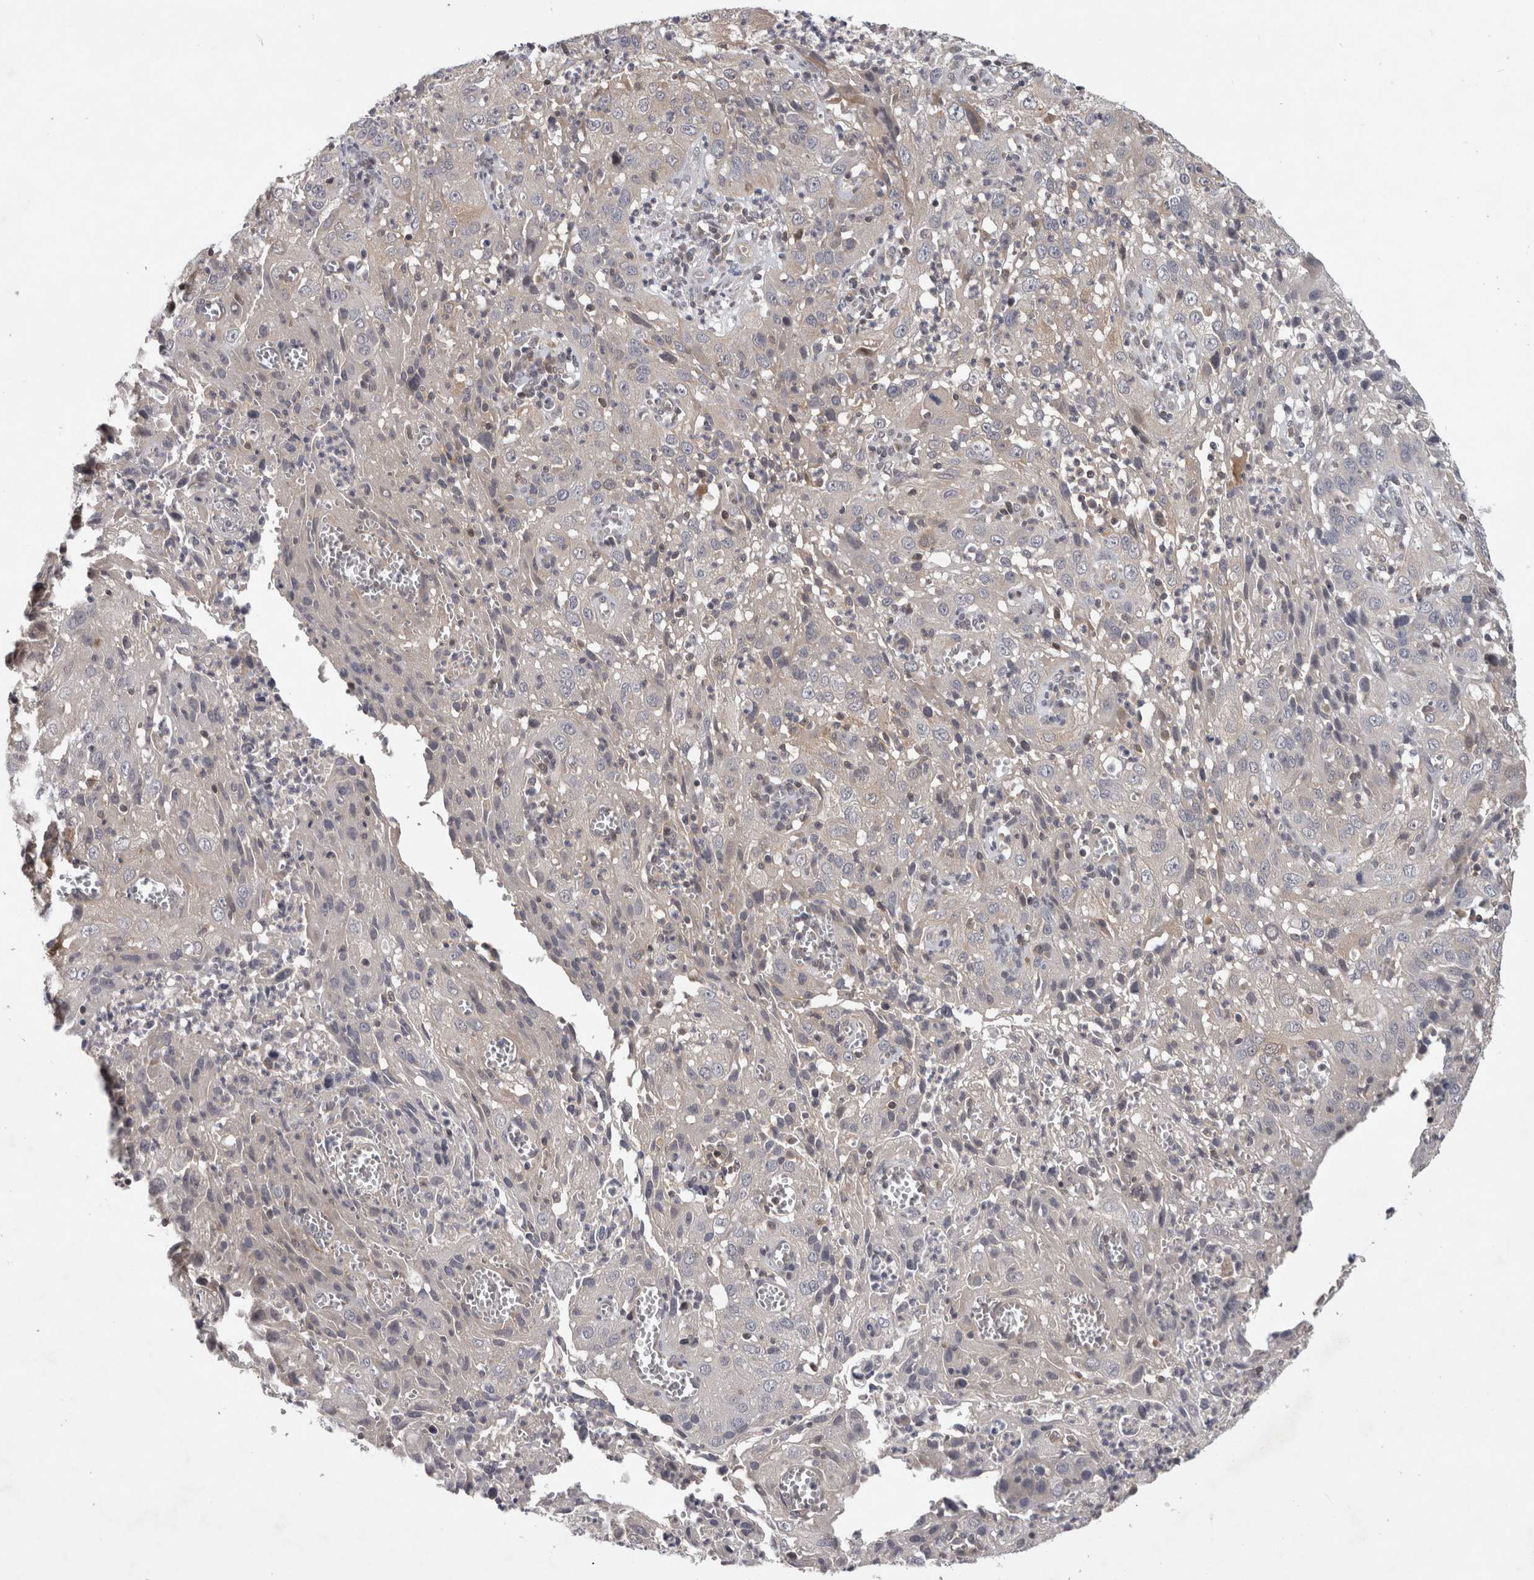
{"staining": {"intensity": "weak", "quantity": "<25%", "location": "cytoplasmic/membranous"}, "tissue": "cervical cancer", "cell_type": "Tumor cells", "image_type": "cancer", "snomed": [{"axis": "morphology", "description": "Squamous cell carcinoma, NOS"}, {"axis": "topography", "description": "Cervix"}], "caption": "The IHC micrograph has no significant expression in tumor cells of cervical cancer (squamous cell carcinoma) tissue.", "gene": "ACAT2", "patient": {"sex": "female", "age": 32}}